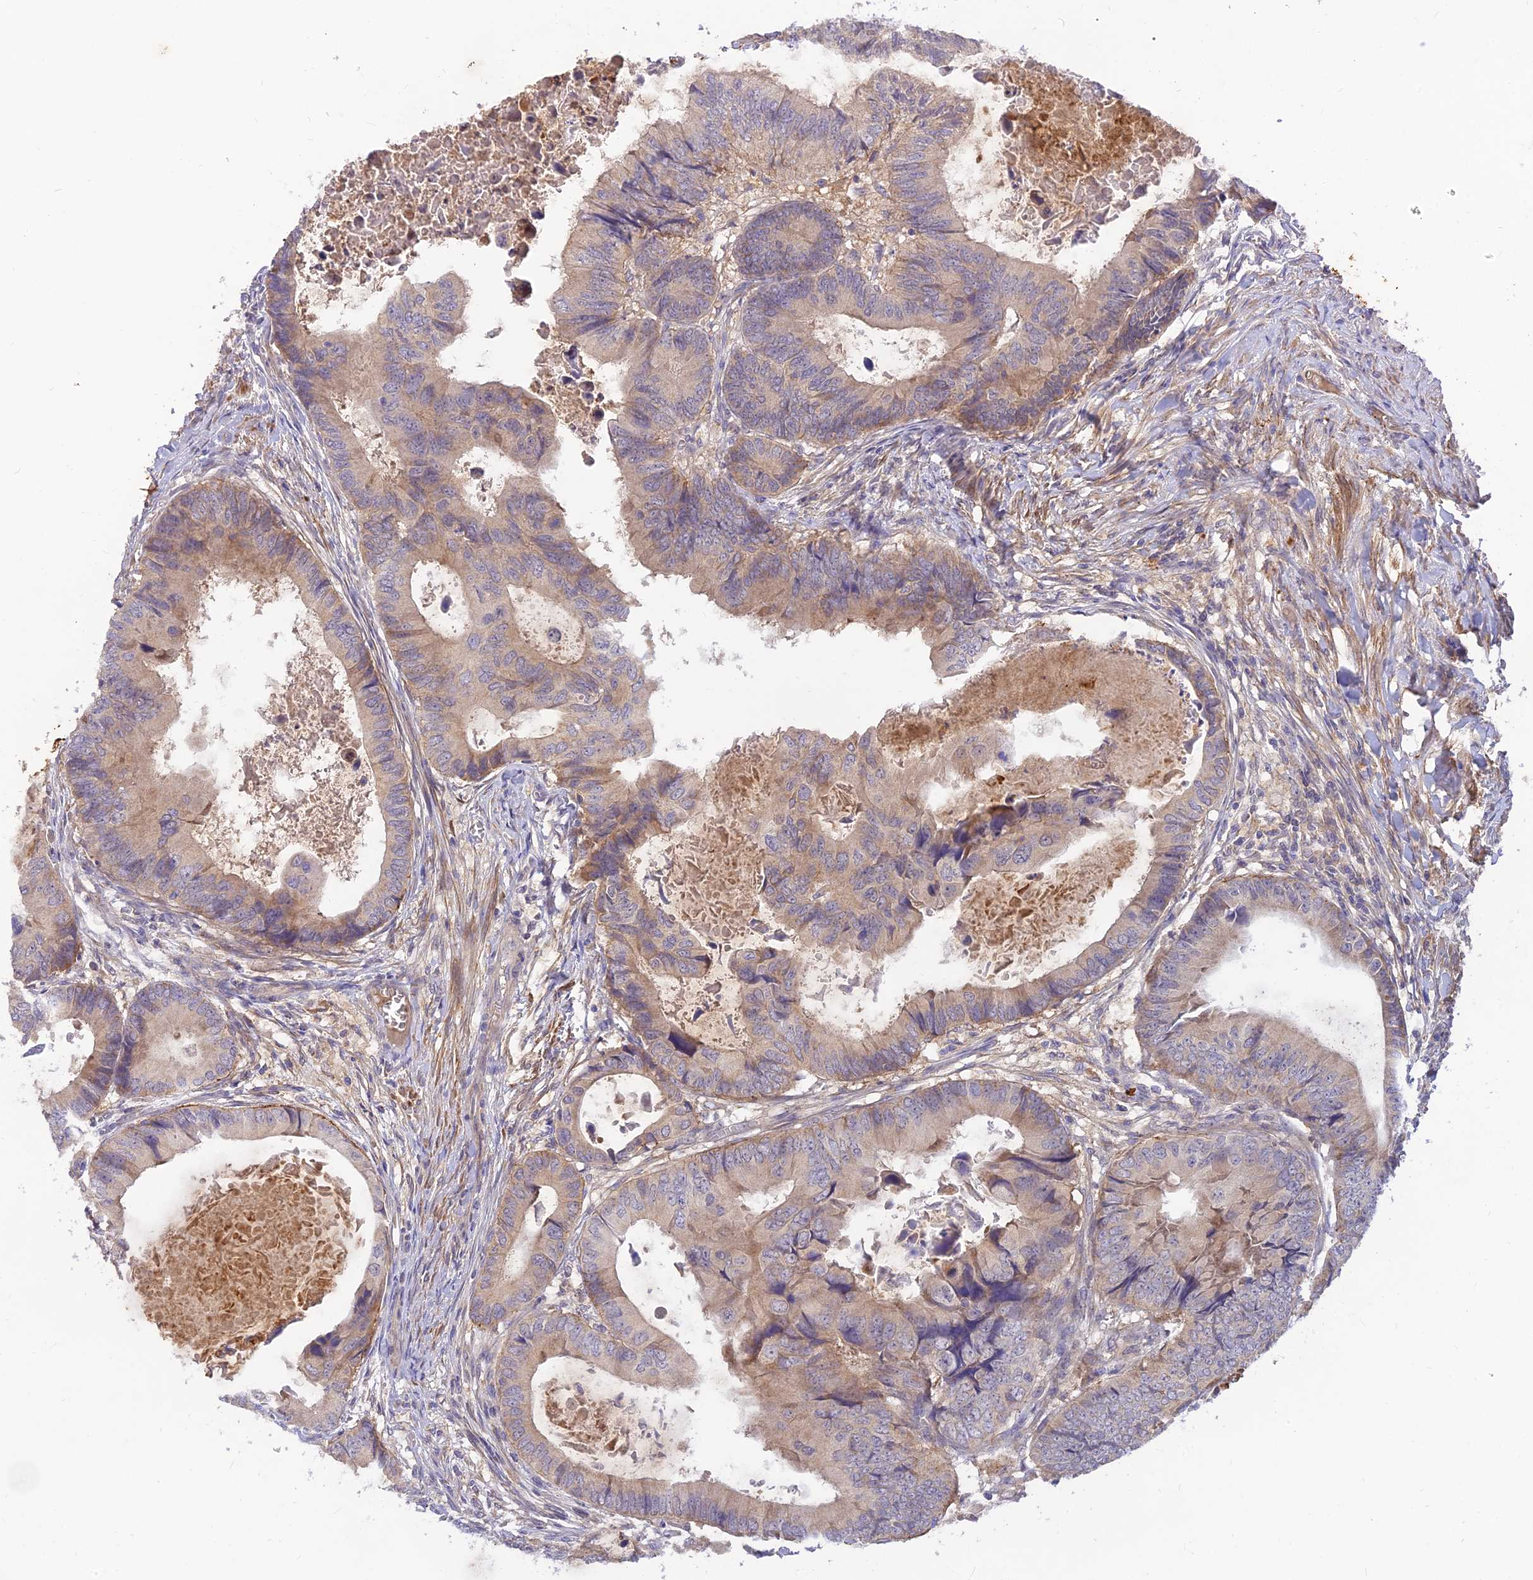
{"staining": {"intensity": "moderate", "quantity": "<25%", "location": "cytoplasmic/membranous"}, "tissue": "colorectal cancer", "cell_type": "Tumor cells", "image_type": "cancer", "snomed": [{"axis": "morphology", "description": "Adenocarcinoma, NOS"}, {"axis": "topography", "description": "Colon"}], "caption": "Brown immunohistochemical staining in human colorectal cancer exhibits moderate cytoplasmic/membranous expression in approximately <25% of tumor cells. (DAB = brown stain, brightfield microscopy at high magnification).", "gene": "ACSM5", "patient": {"sex": "male", "age": 85}}